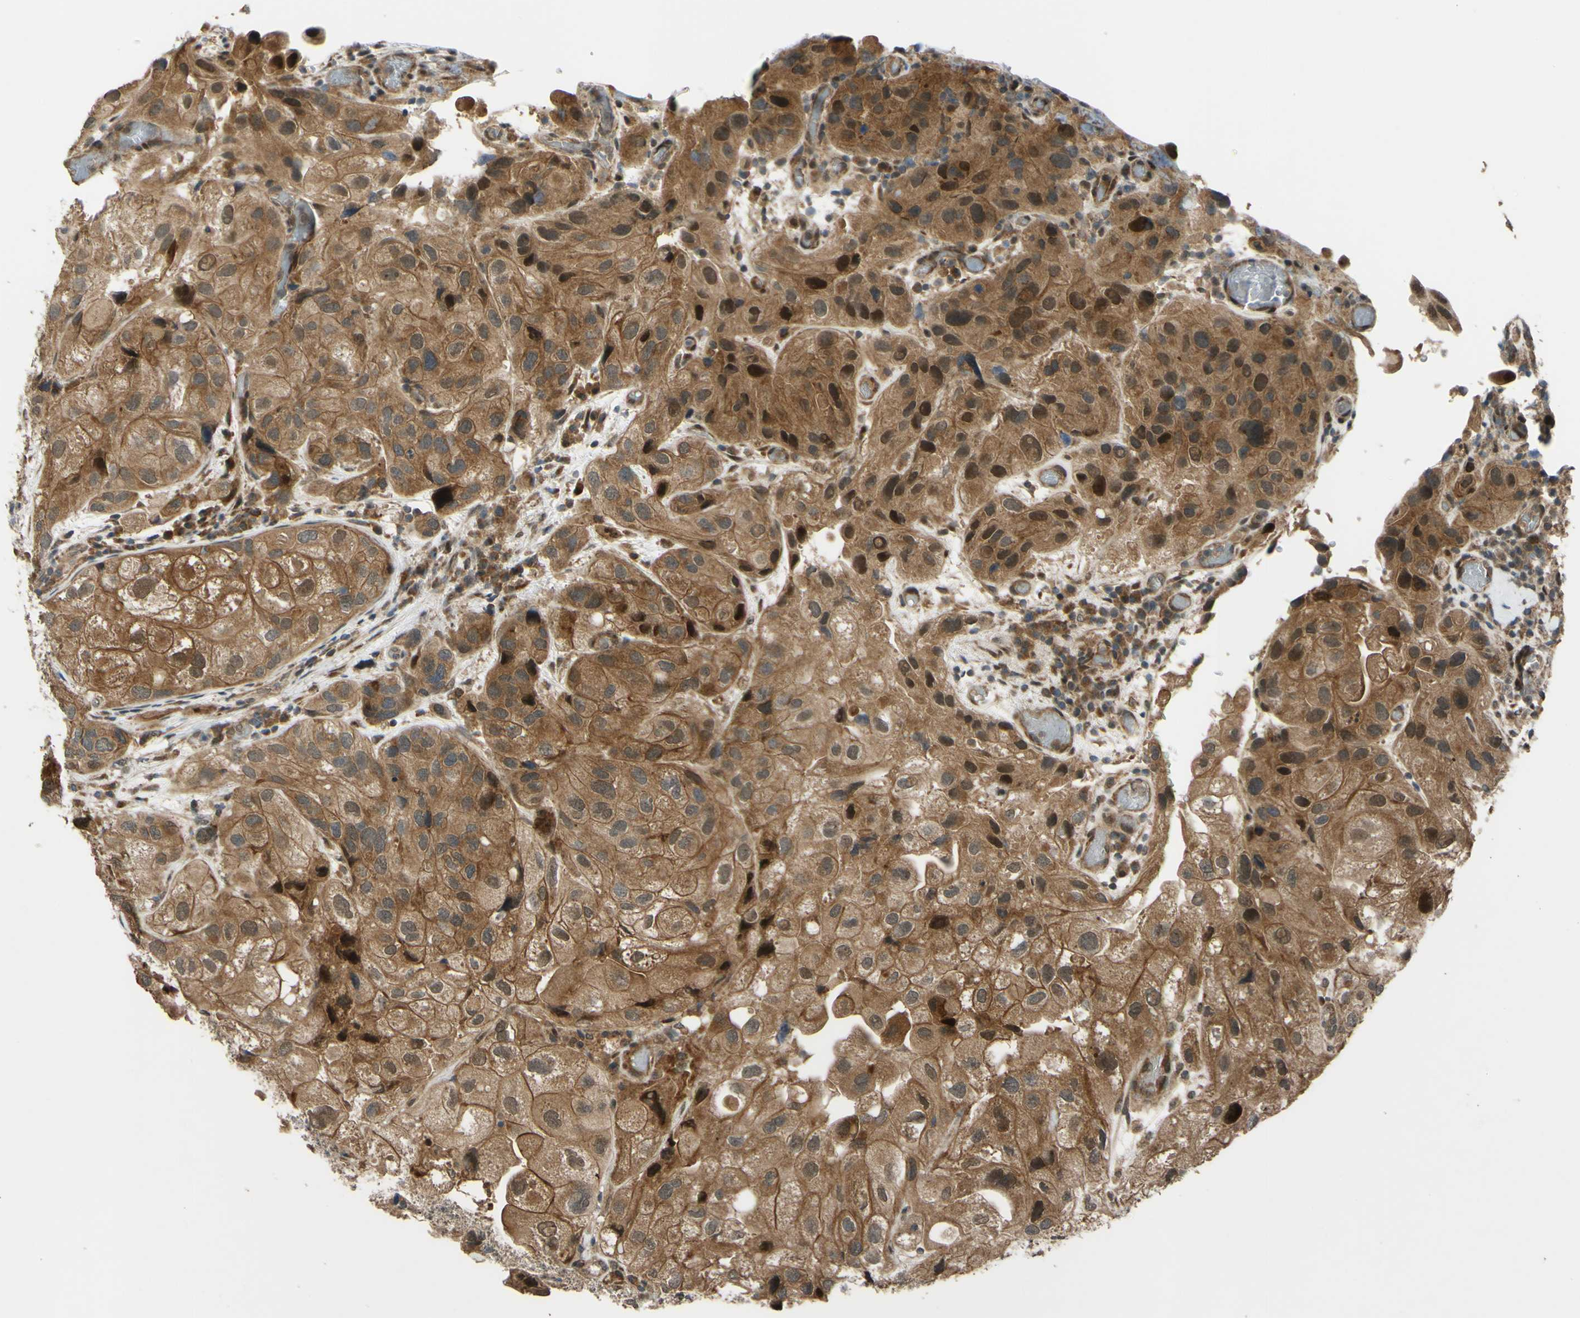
{"staining": {"intensity": "strong", "quantity": "<25%", "location": "cytoplasmic/membranous,nuclear"}, "tissue": "urothelial cancer", "cell_type": "Tumor cells", "image_type": "cancer", "snomed": [{"axis": "morphology", "description": "Urothelial carcinoma, High grade"}, {"axis": "topography", "description": "Urinary bladder"}], "caption": "Immunohistochemistry (IHC) (DAB) staining of urothelial cancer displays strong cytoplasmic/membranous and nuclear protein positivity in approximately <25% of tumor cells. (IHC, brightfield microscopy, high magnification).", "gene": "ABCC8", "patient": {"sex": "female", "age": 64}}